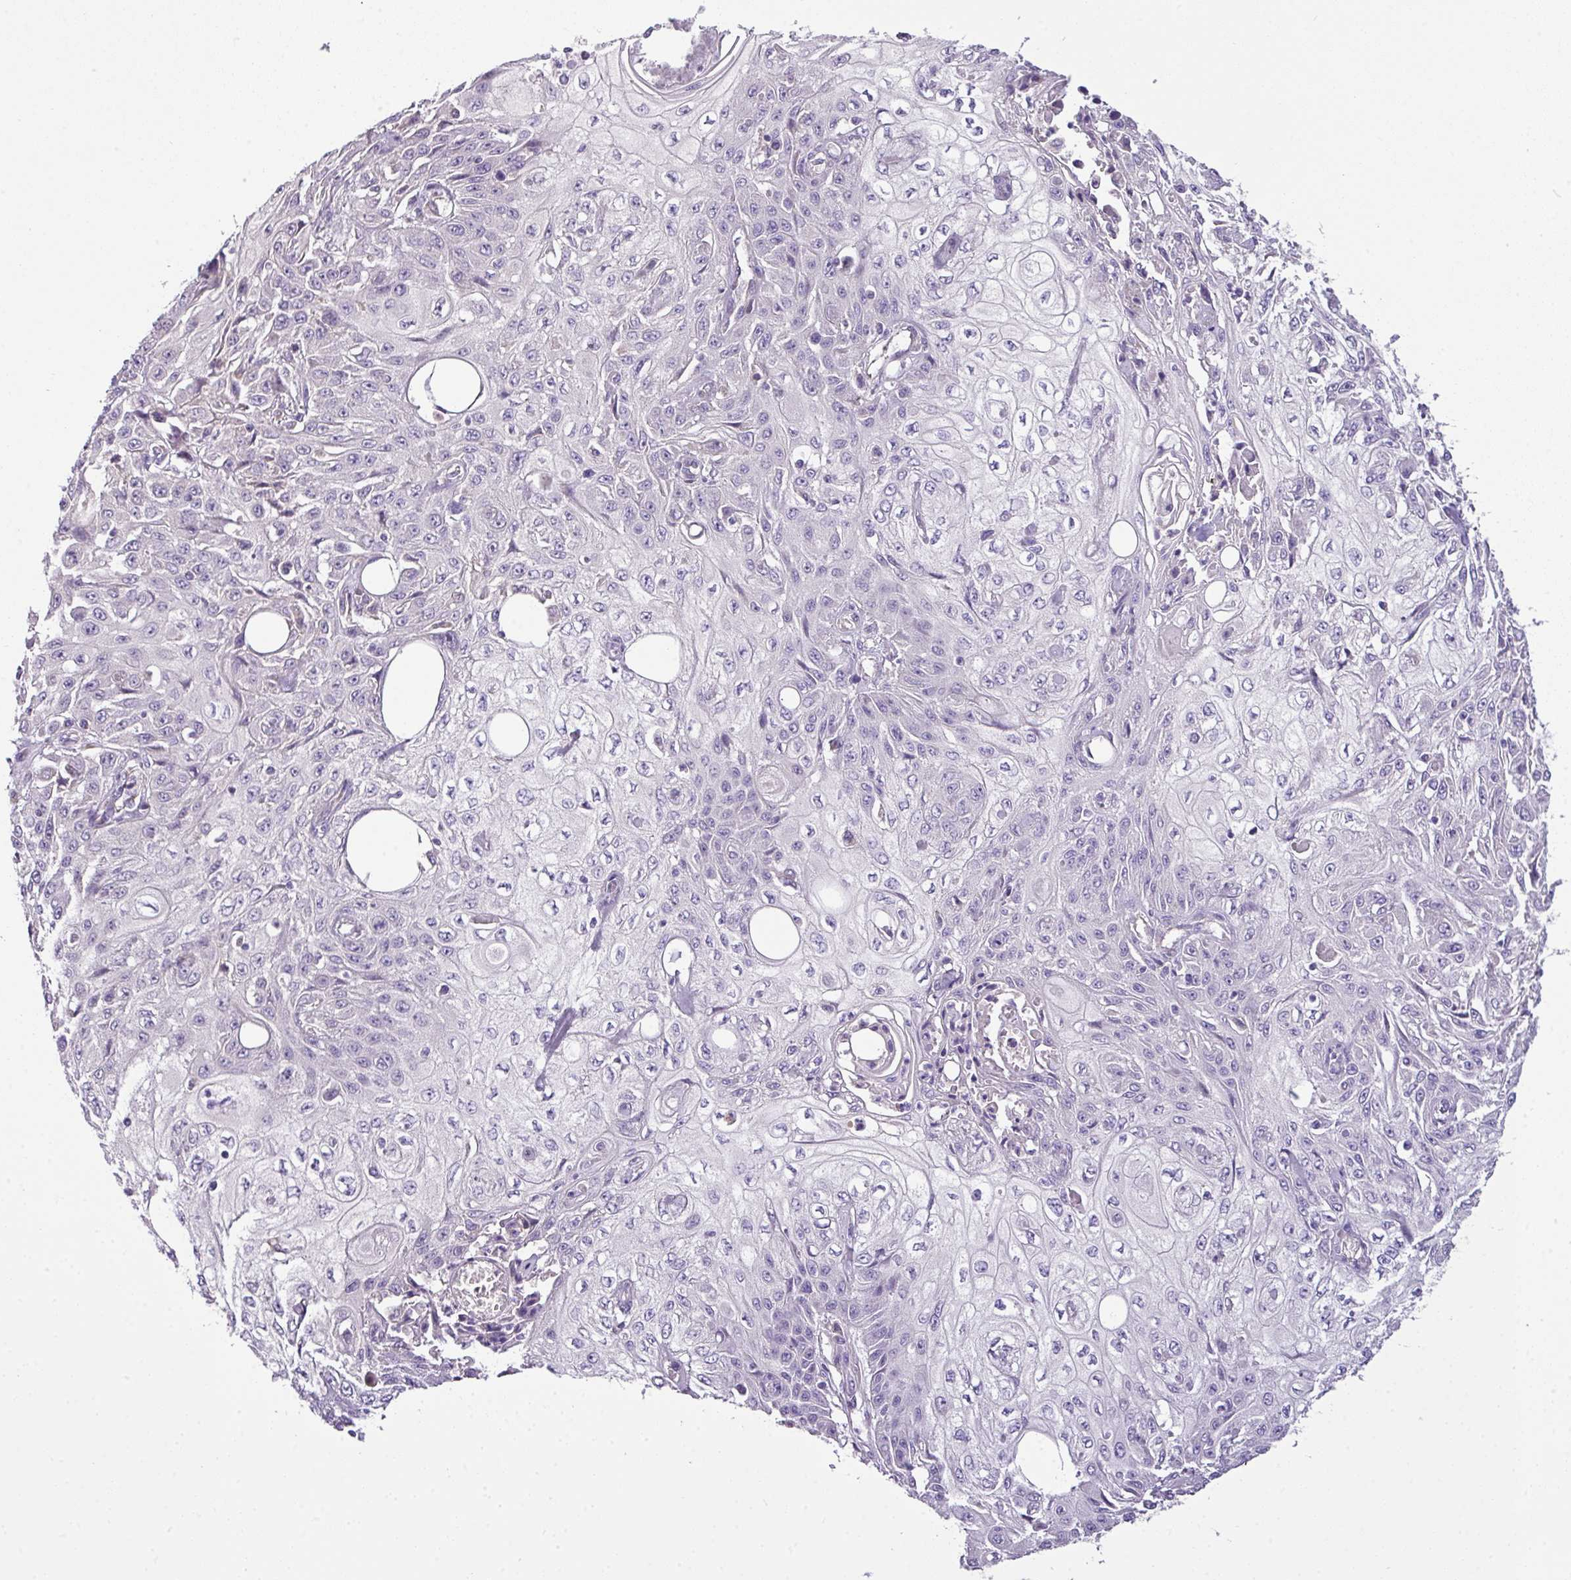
{"staining": {"intensity": "negative", "quantity": "none", "location": "none"}, "tissue": "skin cancer", "cell_type": "Tumor cells", "image_type": "cancer", "snomed": [{"axis": "morphology", "description": "Squamous cell carcinoma, NOS"}, {"axis": "morphology", "description": "Squamous cell carcinoma, metastatic, NOS"}, {"axis": "topography", "description": "Skin"}, {"axis": "topography", "description": "Lymph node"}], "caption": "Human skin cancer (squamous cell carcinoma) stained for a protein using IHC exhibits no expression in tumor cells.", "gene": "PIK3R5", "patient": {"sex": "male", "age": 75}}